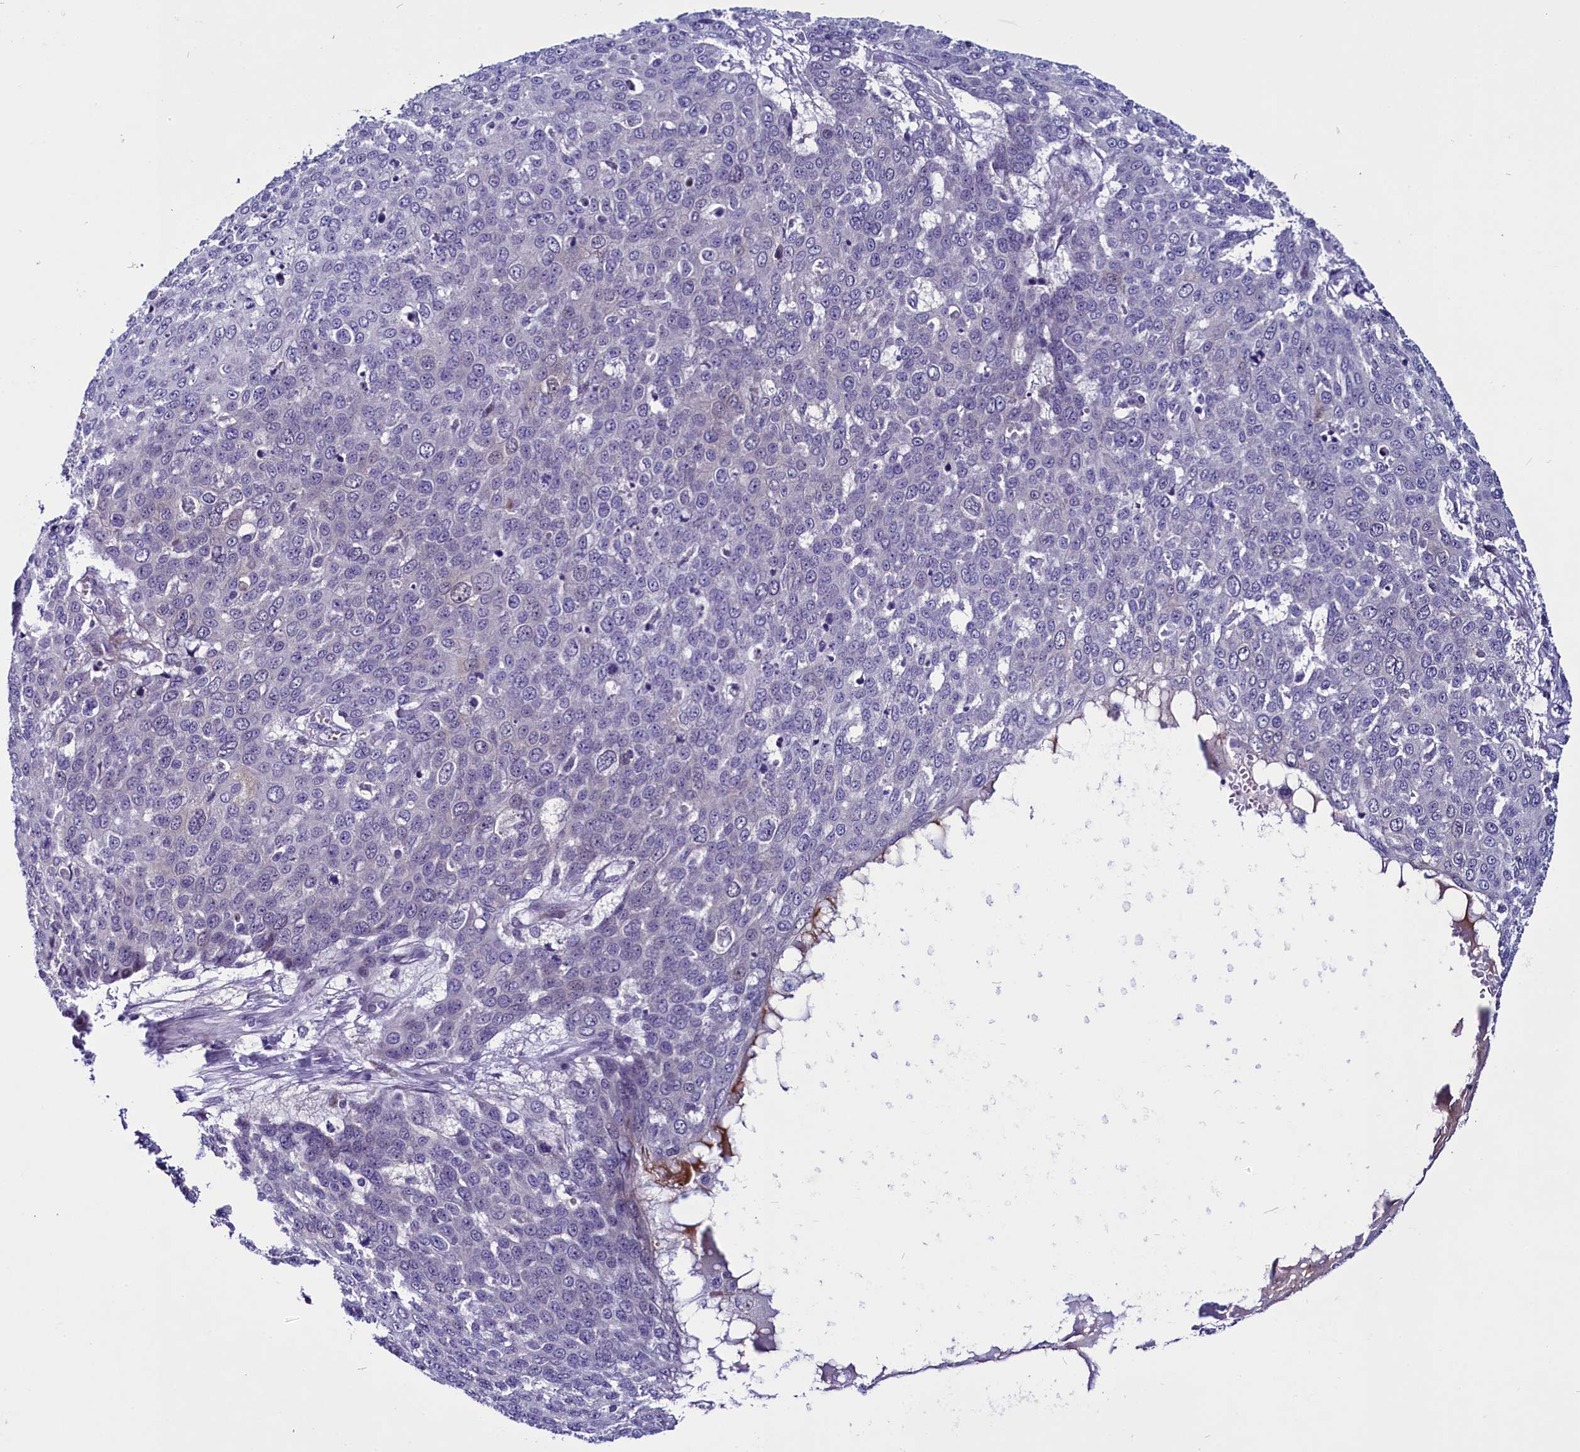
{"staining": {"intensity": "negative", "quantity": "none", "location": "none"}, "tissue": "skin cancer", "cell_type": "Tumor cells", "image_type": "cancer", "snomed": [{"axis": "morphology", "description": "Squamous cell carcinoma, NOS"}, {"axis": "topography", "description": "Skin"}], "caption": "A high-resolution photomicrograph shows immunohistochemistry staining of skin squamous cell carcinoma, which demonstrates no significant expression in tumor cells. (DAB (3,3'-diaminobenzidine) IHC, high magnification).", "gene": "CCDC106", "patient": {"sex": "male", "age": 71}}